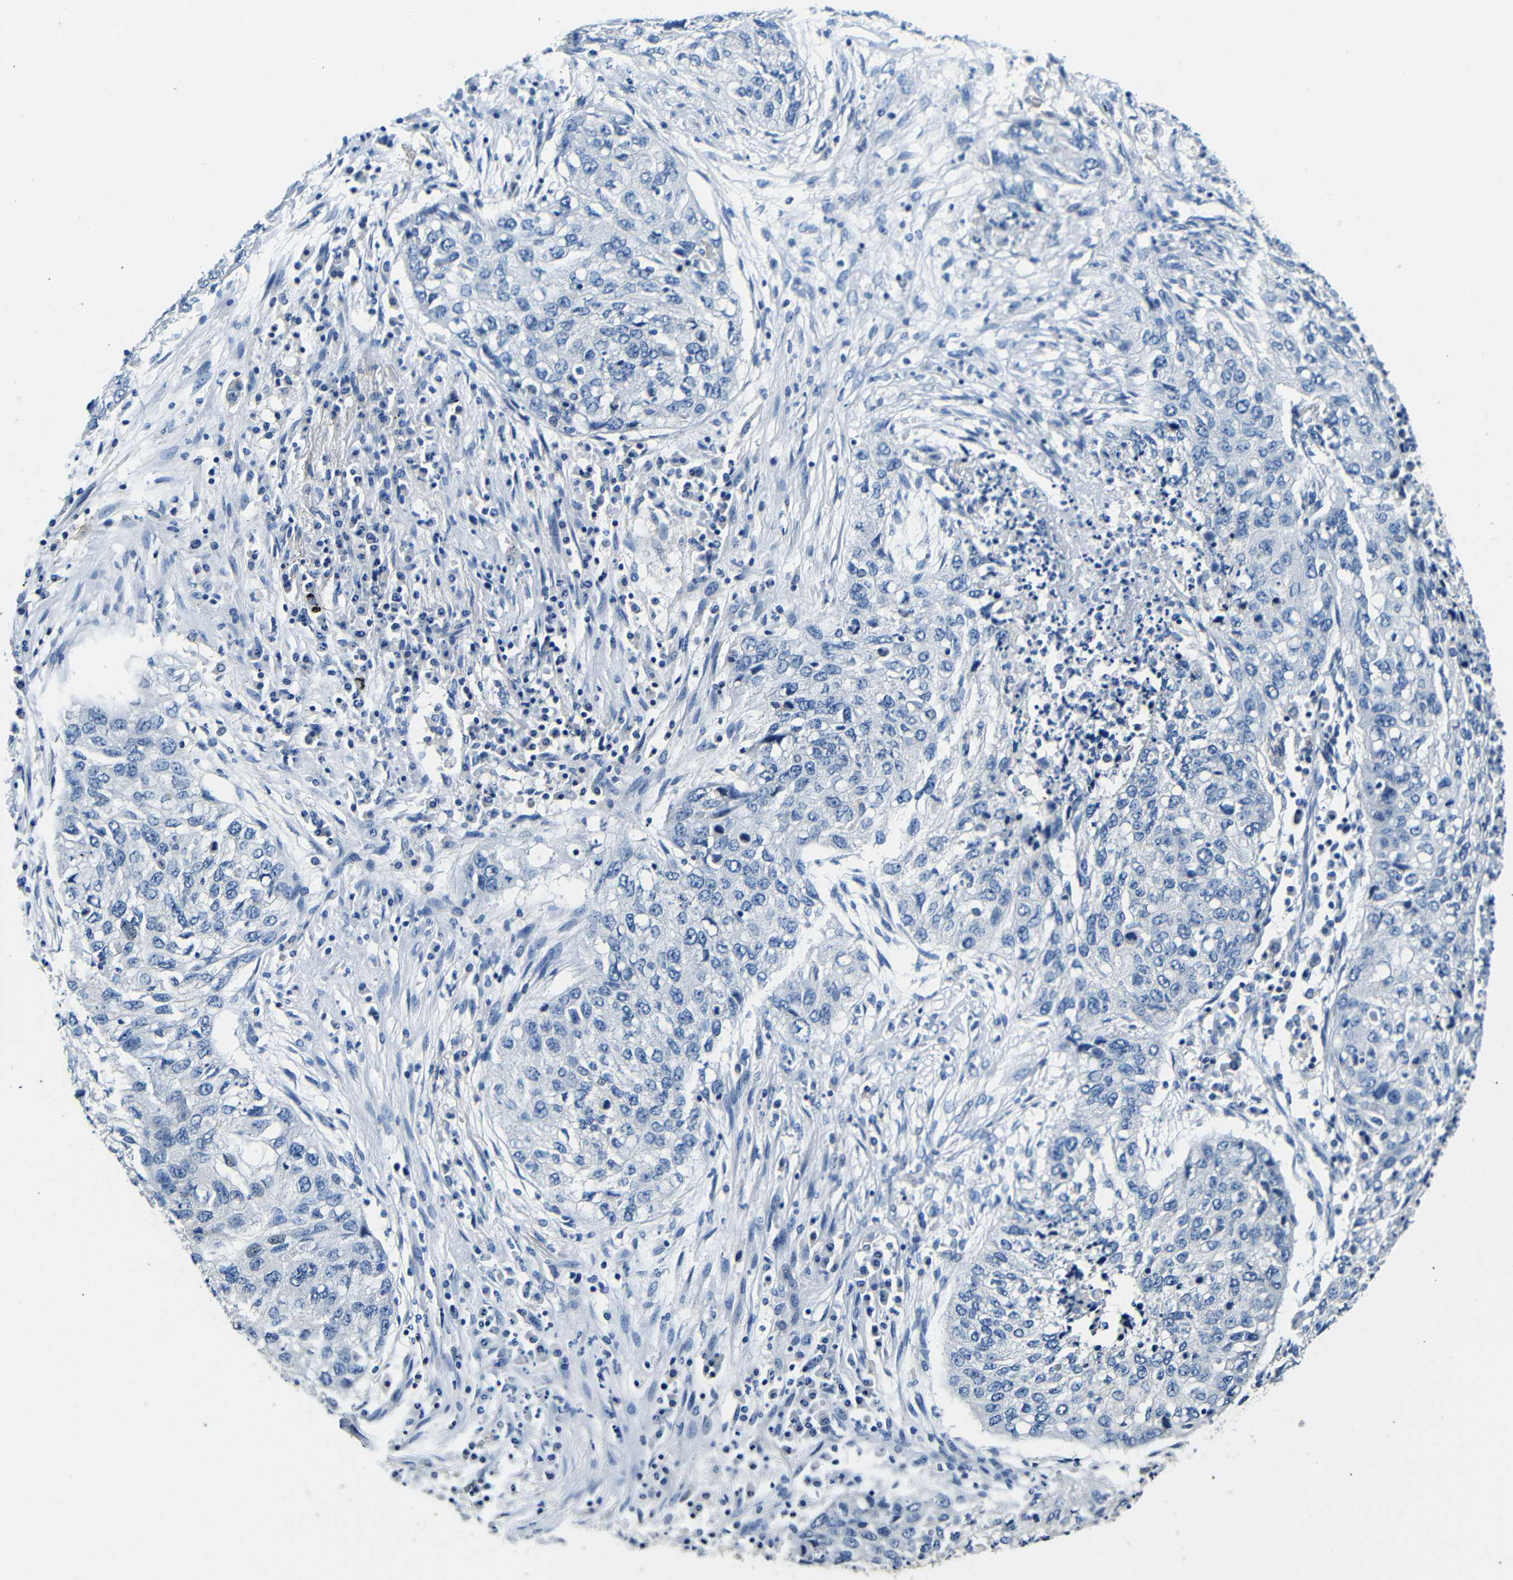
{"staining": {"intensity": "negative", "quantity": "none", "location": "none"}, "tissue": "lung cancer", "cell_type": "Tumor cells", "image_type": "cancer", "snomed": [{"axis": "morphology", "description": "Squamous cell carcinoma, NOS"}, {"axis": "topography", "description": "Lung"}], "caption": "Protein analysis of lung cancer reveals no significant expression in tumor cells. (DAB IHC with hematoxylin counter stain).", "gene": "FMO5", "patient": {"sex": "female", "age": 63}}